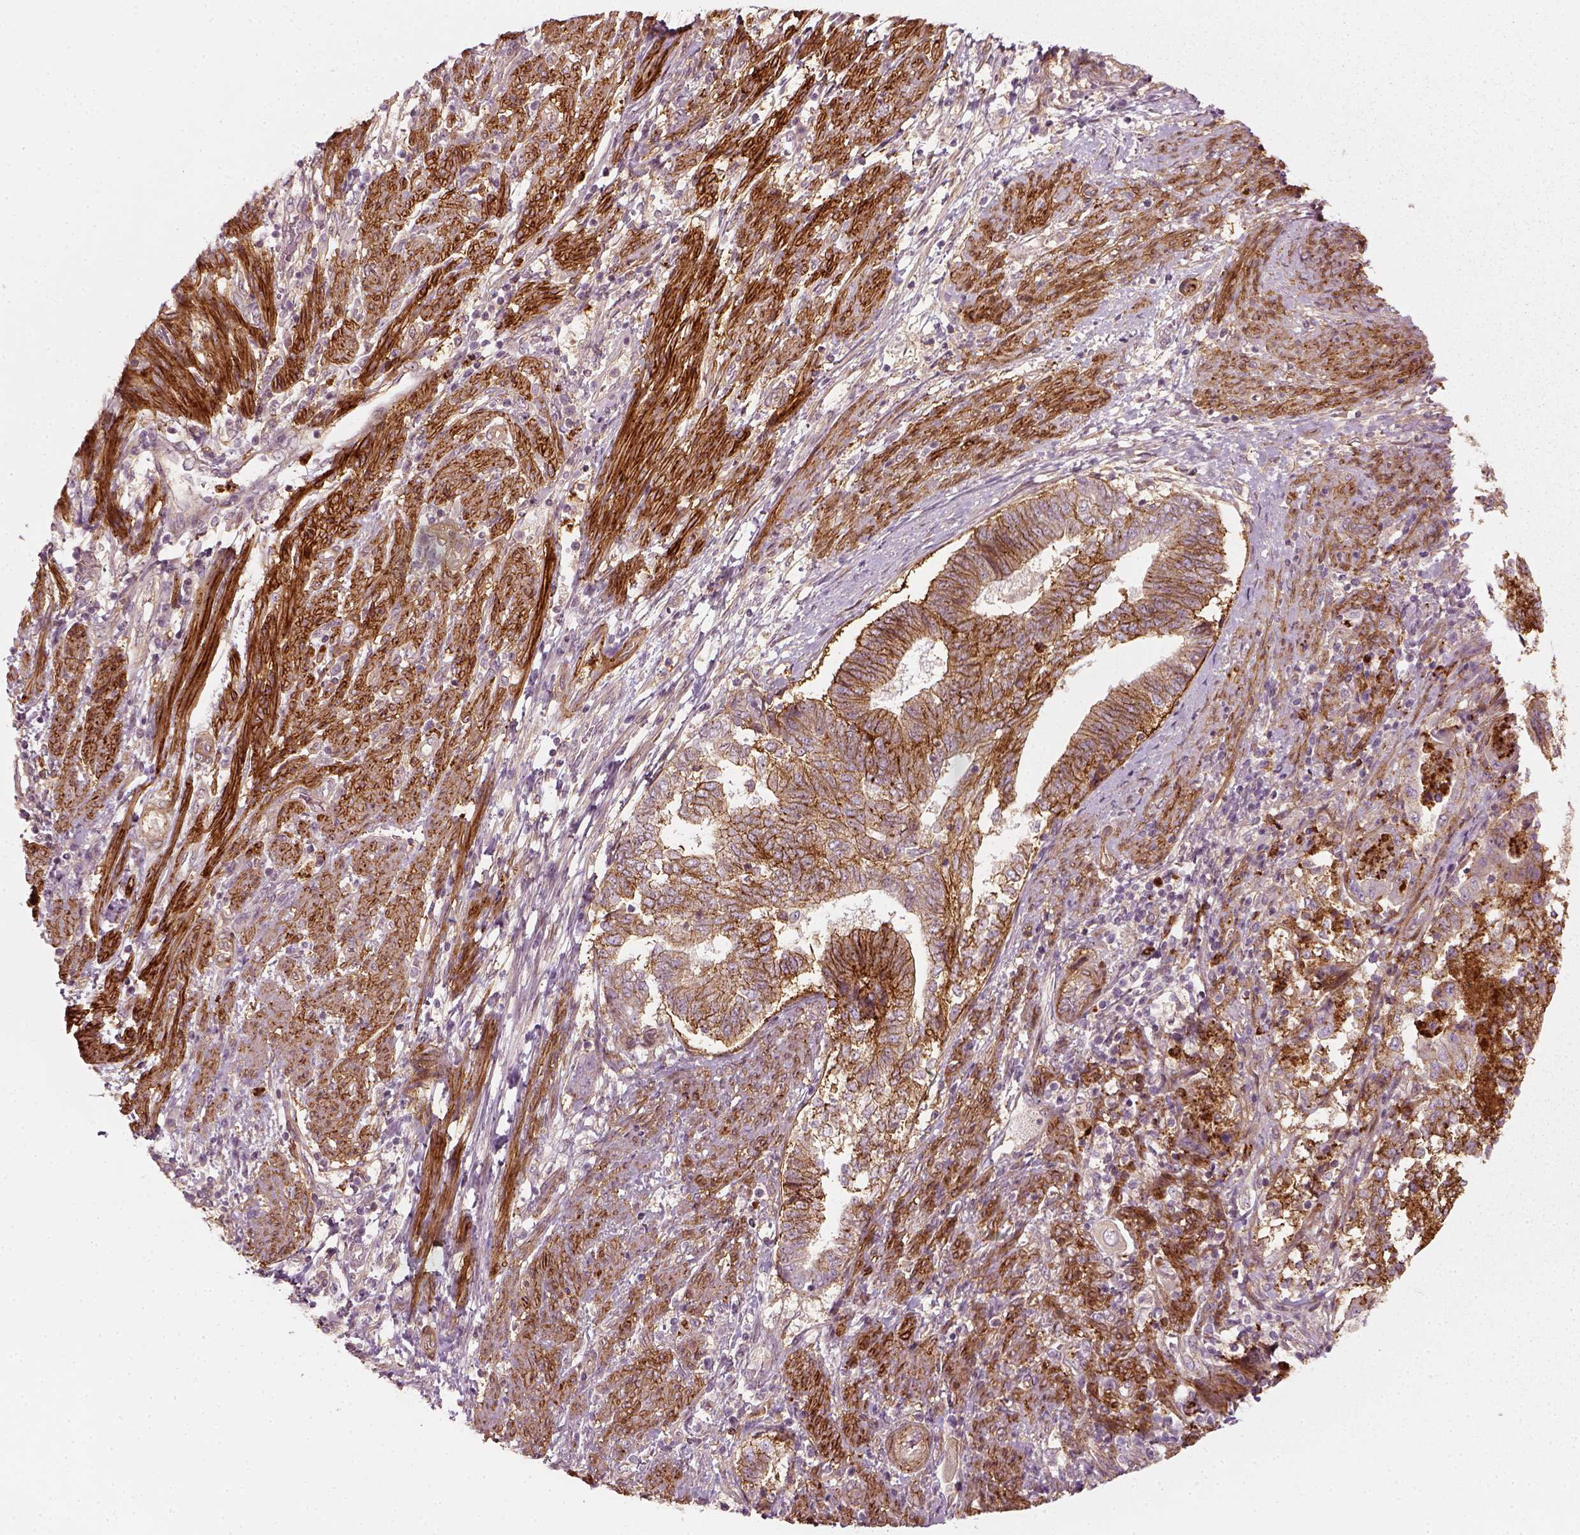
{"staining": {"intensity": "moderate", "quantity": ">75%", "location": "cytoplasmic/membranous"}, "tissue": "endometrial cancer", "cell_type": "Tumor cells", "image_type": "cancer", "snomed": [{"axis": "morphology", "description": "Adenocarcinoma, NOS"}, {"axis": "topography", "description": "Endometrium"}], "caption": "A photomicrograph showing moderate cytoplasmic/membranous positivity in about >75% of tumor cells in adenocarcinoma (endometrial), as visualized by brown immunohistochemical staining.", "gene": "NPTN", "patient": {"sex": "female", "age": 65}}